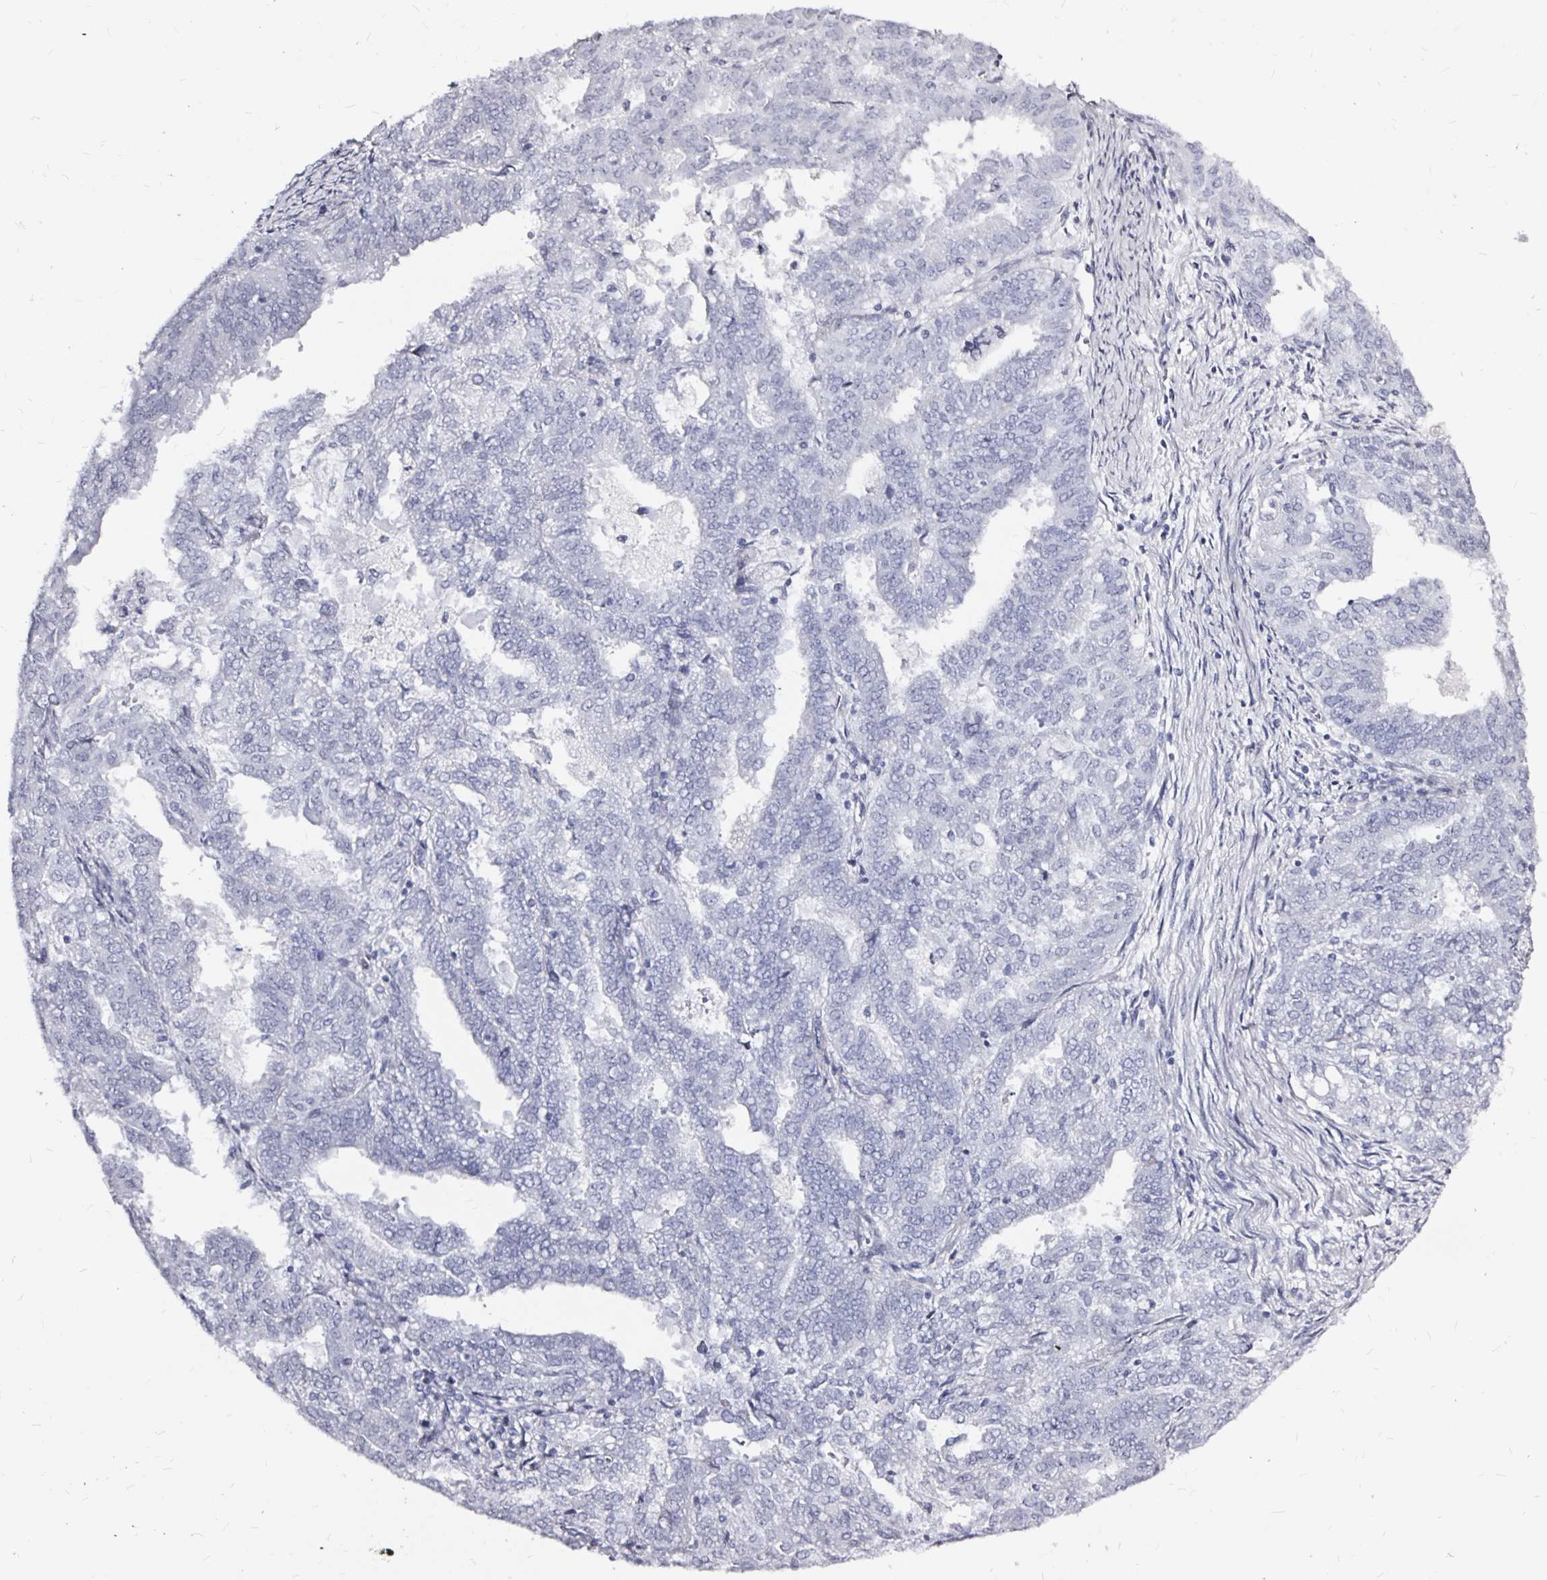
{"staining": {"intensity": "negative", "quantity": "none", "location": "none"}, "tissue": "endometrial cancer", "cell_type": "Tumor cells", "image_type": "cancer", "snomed": [{"axis": "morphology", "description": "Adenocarcinoma, NOS"}, {"axis": "topography", "description": "Endometrium"}], "caption": "Tumor cells are negative for protein expression in human endometrial cancer. Brightfield microscopy of IHC stained with DAB (brown) and hematoxylin (blue), captured at high magnification.", "gene": "LUZP4", "patient": {"sex": "female", "age": 72}}